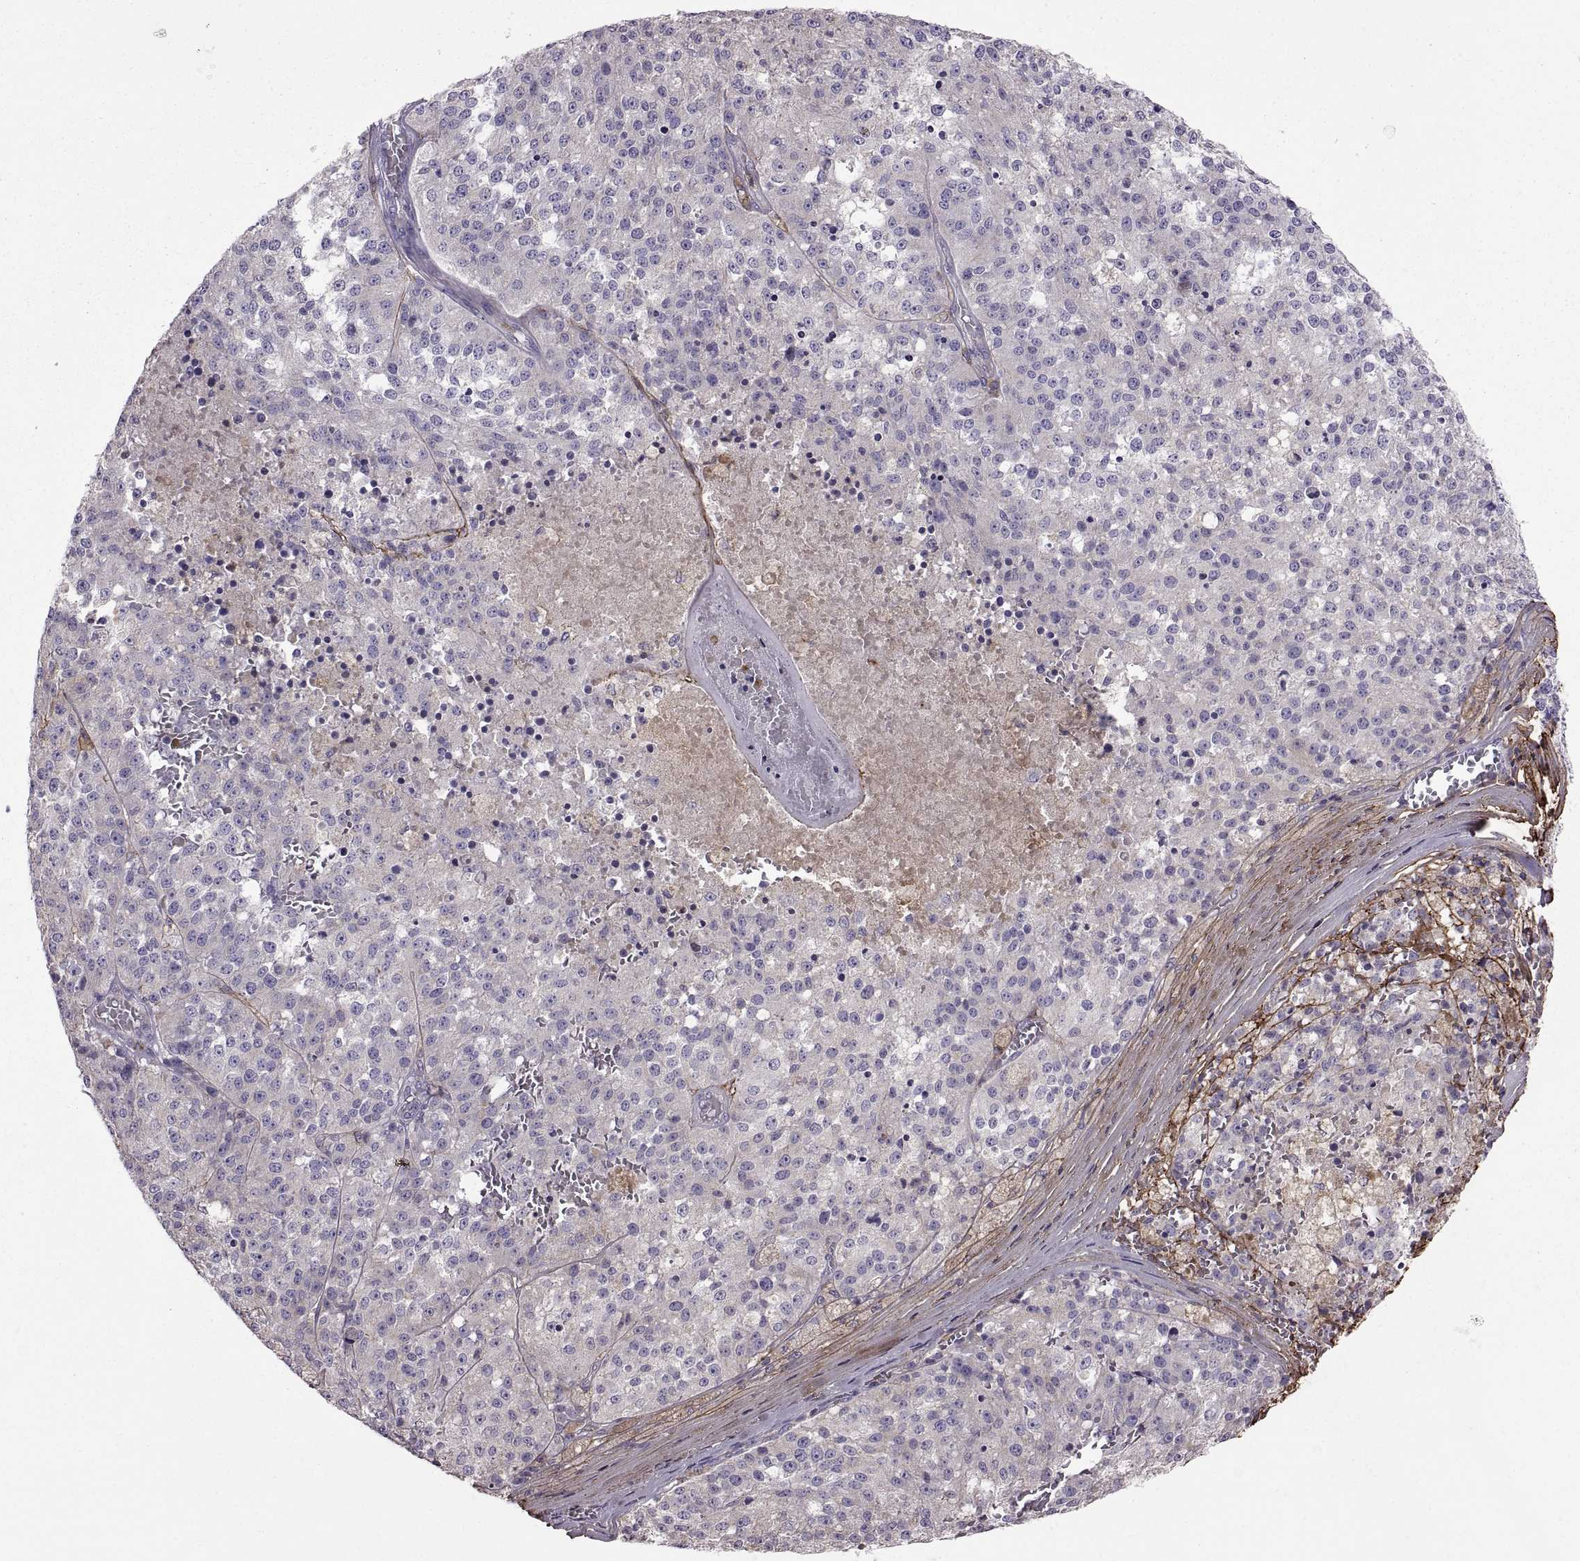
{"staining": {"intensity": "negative", "quantity": "none", "location": "none"}, "tissue": "melanoma", "cell_type": "Tumor cells", "image_type": "cancer", "snomed": [{"axis": "morphology", "description": "Malignant melanoma, Metastatic site"}, {"axis": "topography", "description": "Lymph node"}], "caption": "A photomicrograph of human malignant melanoma (metastatic site) is negative for staining in tumor cells.", "gene": "EMILIN2", "patient": {"sex": "female", "age": 64}}